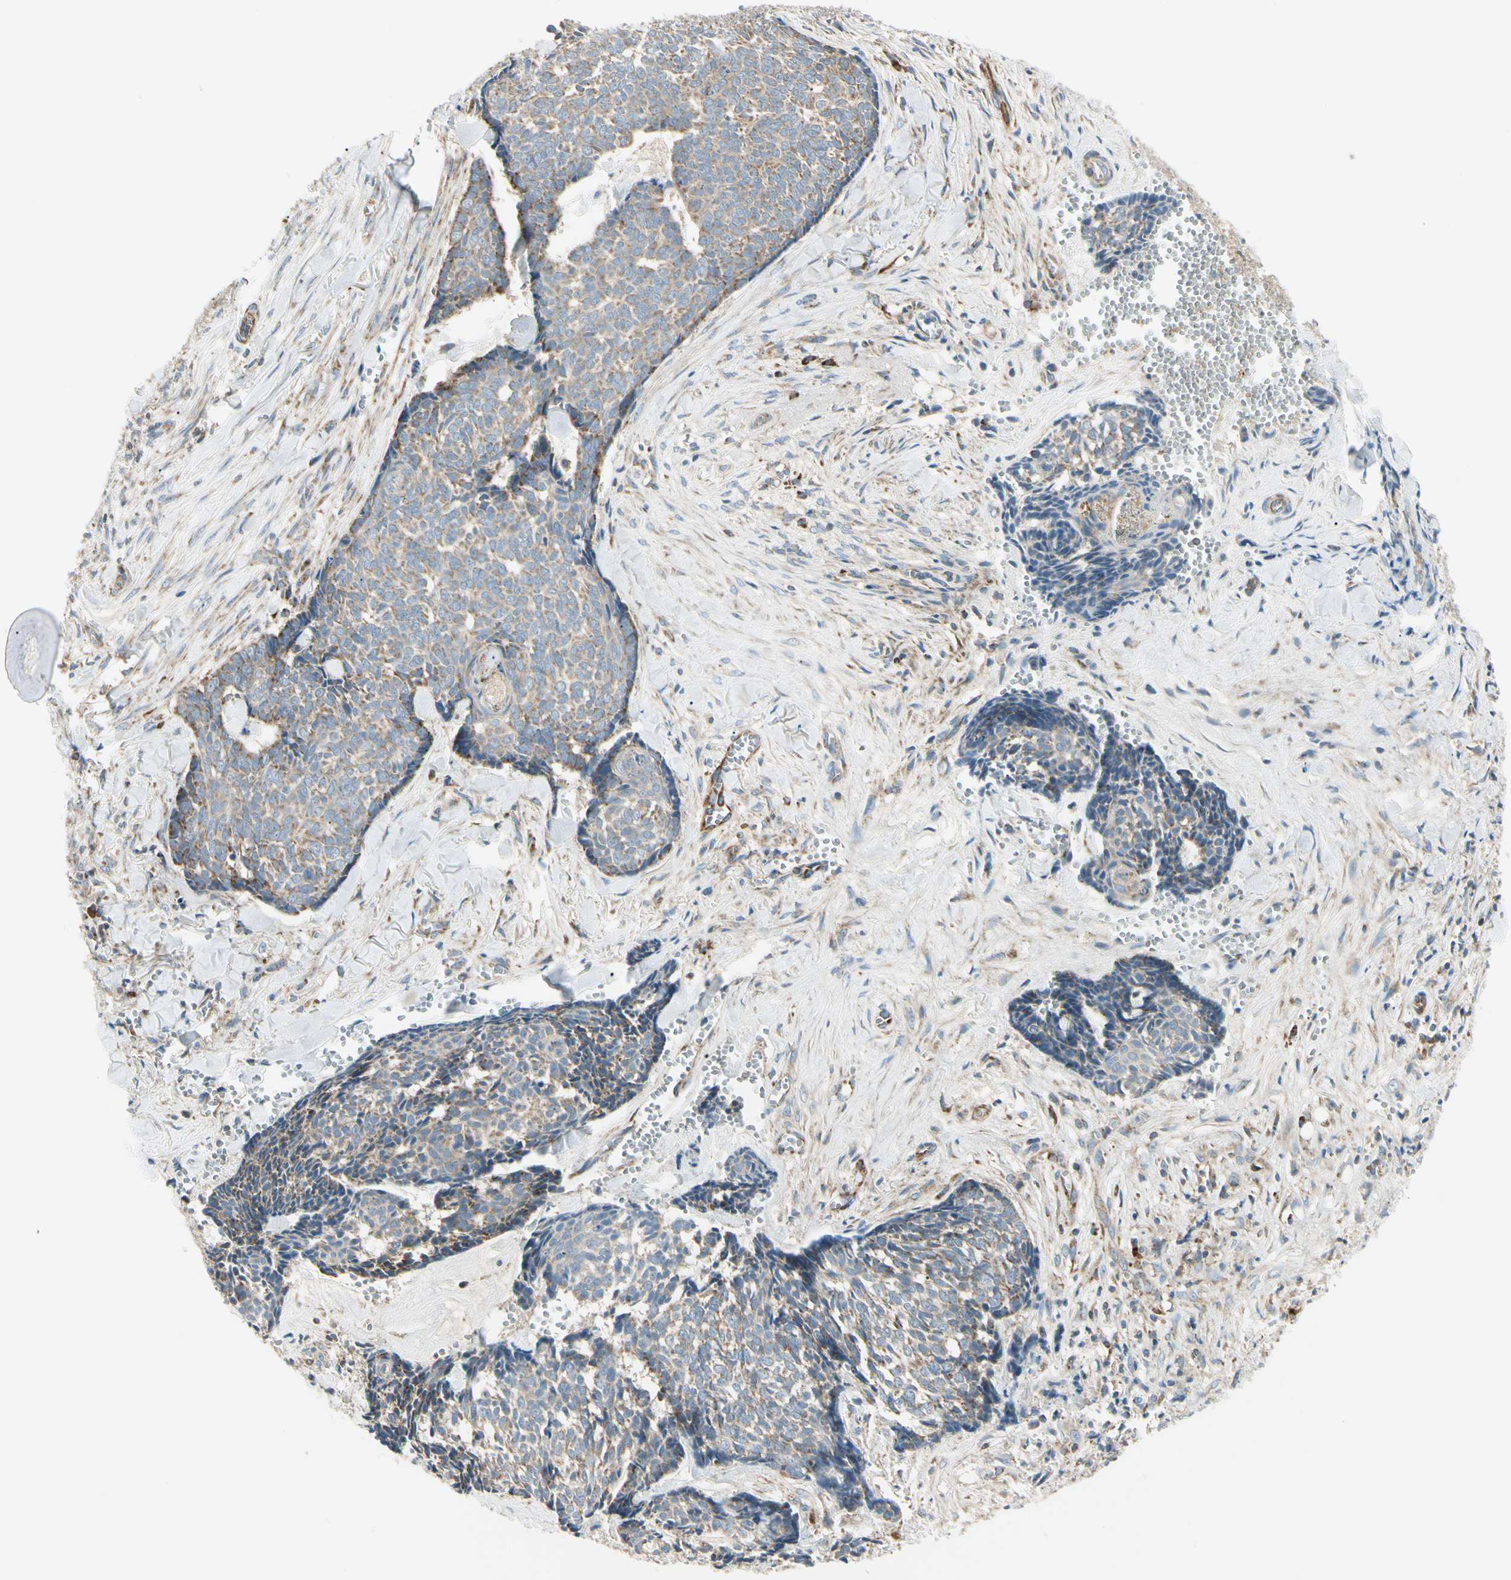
{"staining": {"intensity": "moderate", "quantity": "<25%", "location": "cytoplasmic/membranous"}, "tissue": "skin cancer", "cell_type": "Tumor cells", "image_type": "cancer", "snomed": [{"axis": "morphology", "description": "Basal cell carcinoma"}, {"axis": "topography", "description": "Skin"}], "caption": "IHC of basal cell carcinoma (skin) shows low levels of moderate cytoplasmic/membranous positivity in about <25% of tumor cells.", "gene": "TBC1D10A", "patient": {"sex": "male", "age": 84}}